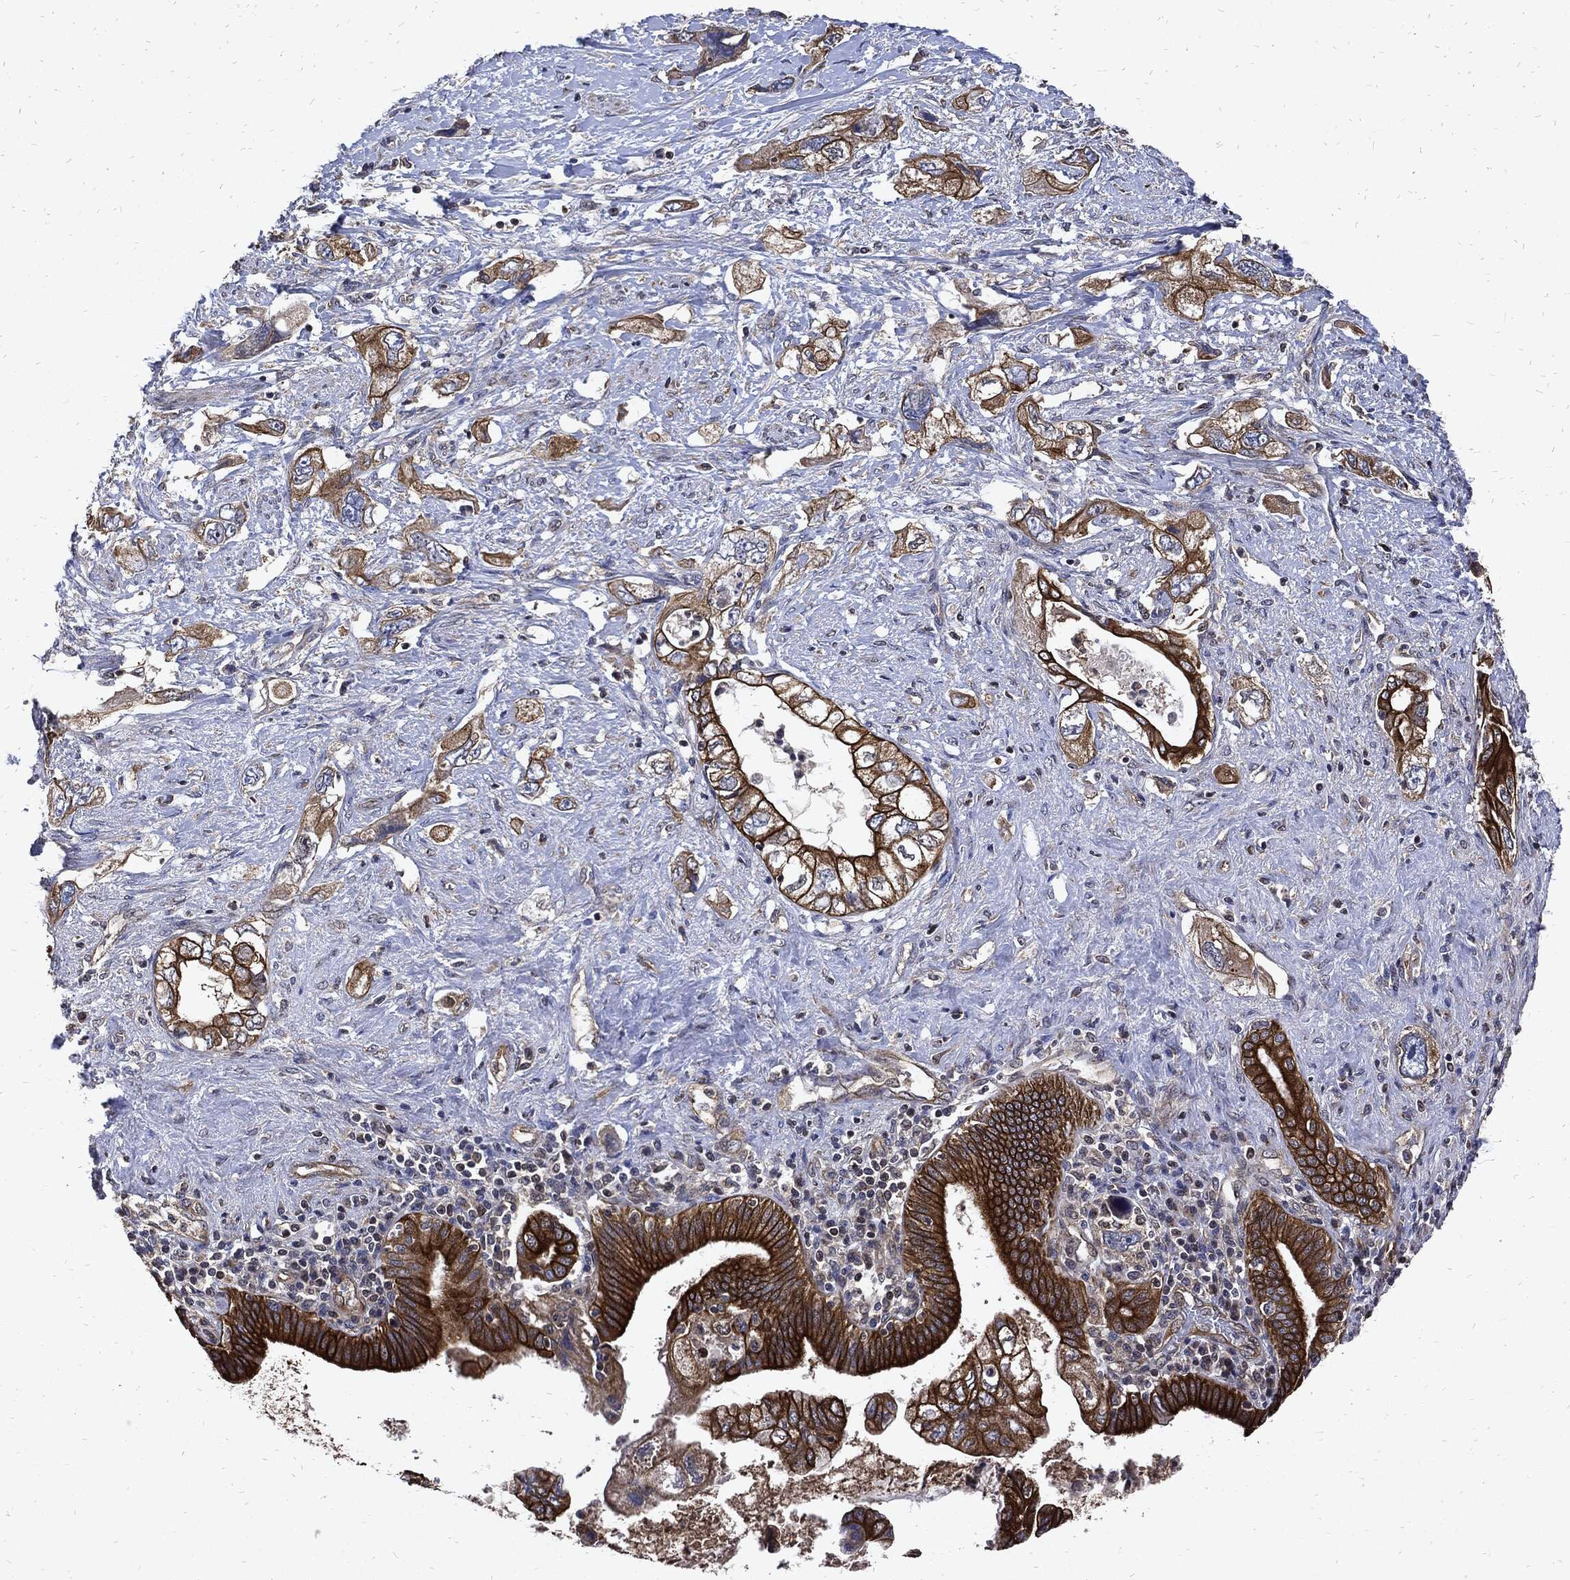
{"staining": {"intensity": "strong", "quantity": ">75%", "location": "cytoplasmic/membranous"}, "tissue": "pancreatic cancer", "cell_type": "Tumor cells", "image_type": "cancer", "snomed": [{"axis": "morphology", "description": "Adenocarcinoma, NOS"}, {"axis": "topography", "description": "Pancreas"}], "caption": "A photomicrograph showing strong cytoplasmic/membranous staining in about >75% of tumor cells in pancreatic cancer (adenocarcinoma), as visualized by brown immunohistochemical staining.", "gene": "DCTN1", "patient": {"sex": "female", "age": 73}}